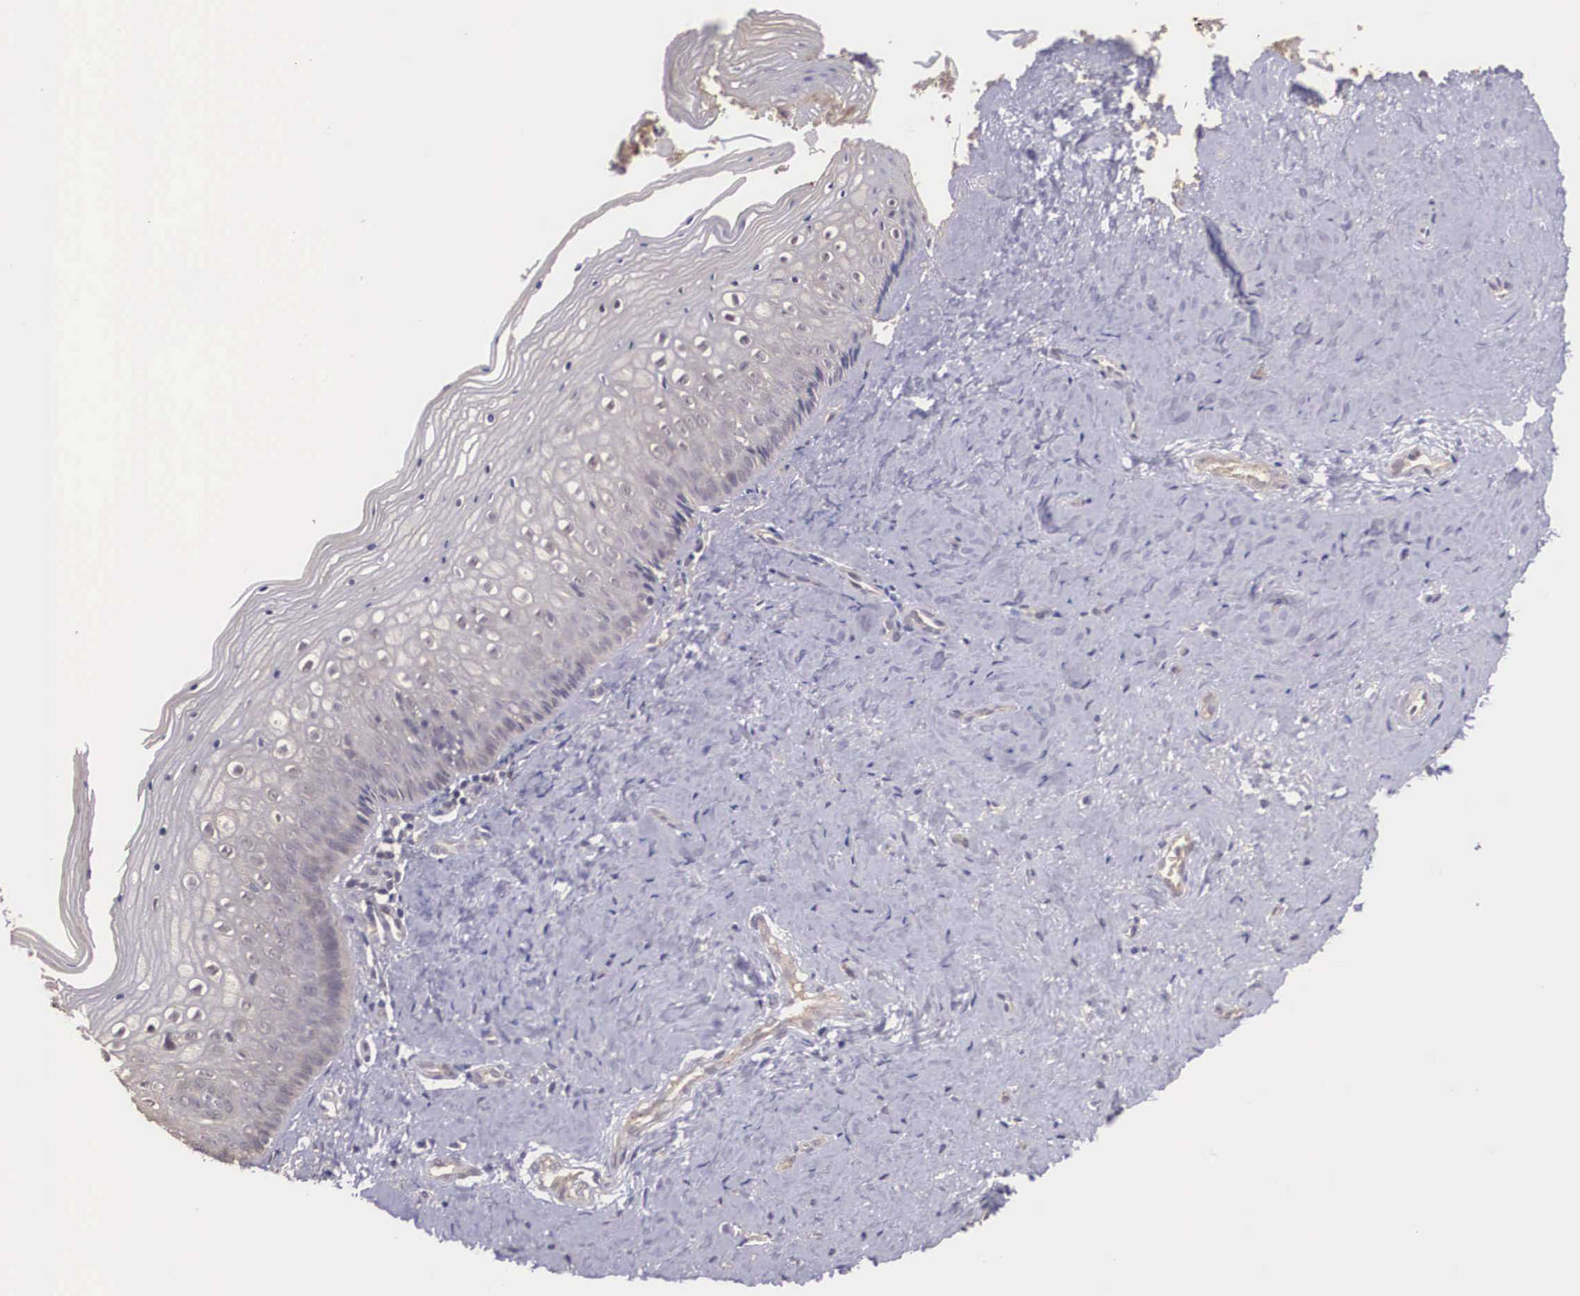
{"staining": {"intensity": "weak", "quantity": "25%-75%", "location": "cytoplasmic/membranous"}, "tissue": "vagina", "cell_type": "Squamous epithelial cells", "image_type": "normal", "snomed": [{"axis": "morphology", "description": "Normal tissue, NOS"}, {"axis": "topography", "description": "Vagina"}], "caption": "Immunohistochemistry (IHC) of benign human vagina shows low levels of weak cytoplasmic/membranous staining in approximately 25%-75% of squamous epithelial cells.", "gene": "VASH1", "patient": {"sex": "female", "age": 46}}